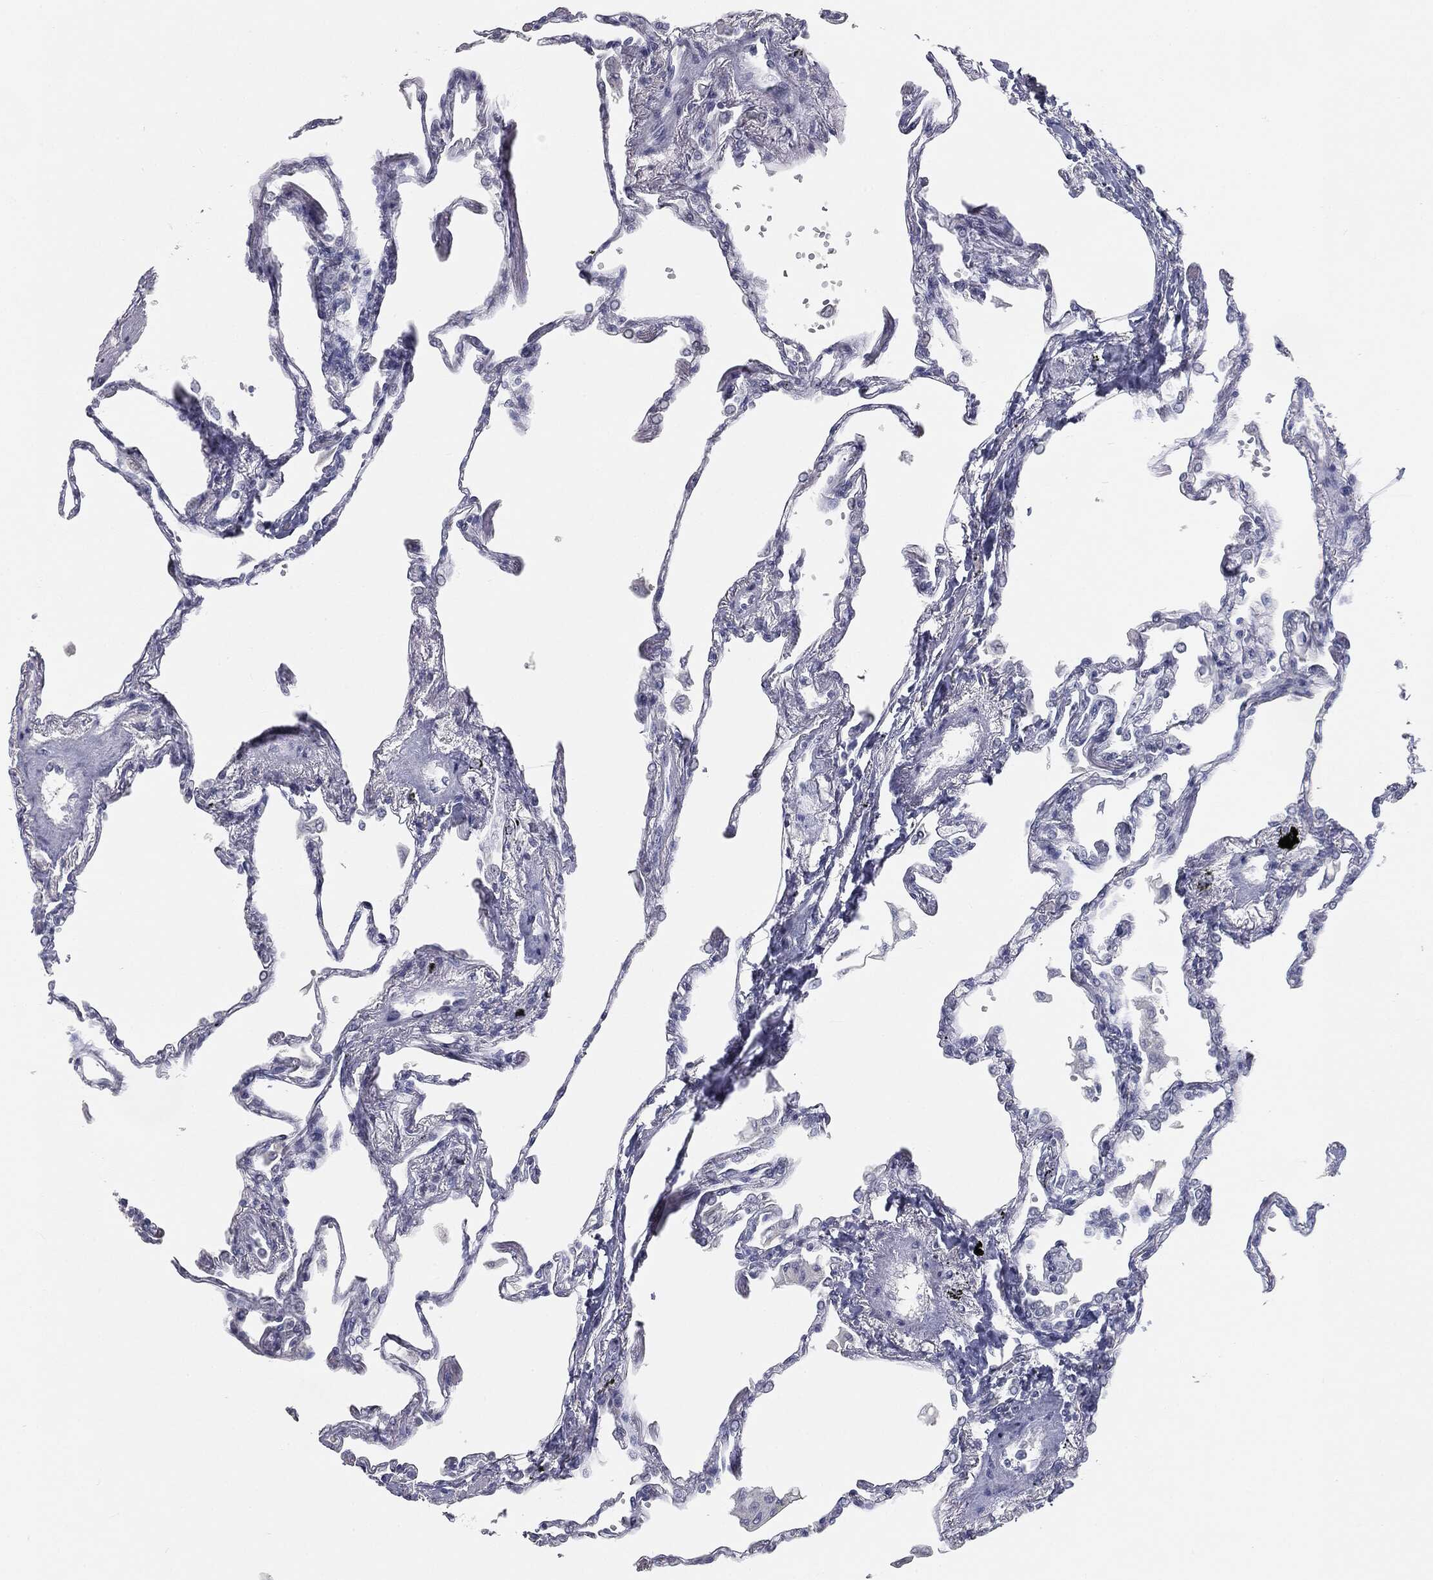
{"staining": {"intensity": "negative", "quantity": "none", "location": "none"}, "tissue": "lung", "cell_type": "Alveolar cells", "image_type": "normal", "snomed": [{"axis": "morphology", "description": "Normal tissue, NOS"}, {"axis": "topography", "description": "Lung"}], "caption": "A high-resolution micrograph shows immunohistochemistry staining of unremarkable lung, which displays no significant positivity in alveolar cells. (DAB immunohistochemistry with hematoxylin counter stain).", "gene": "PRAME", "patient": {"sex": "male", "age": 78}}